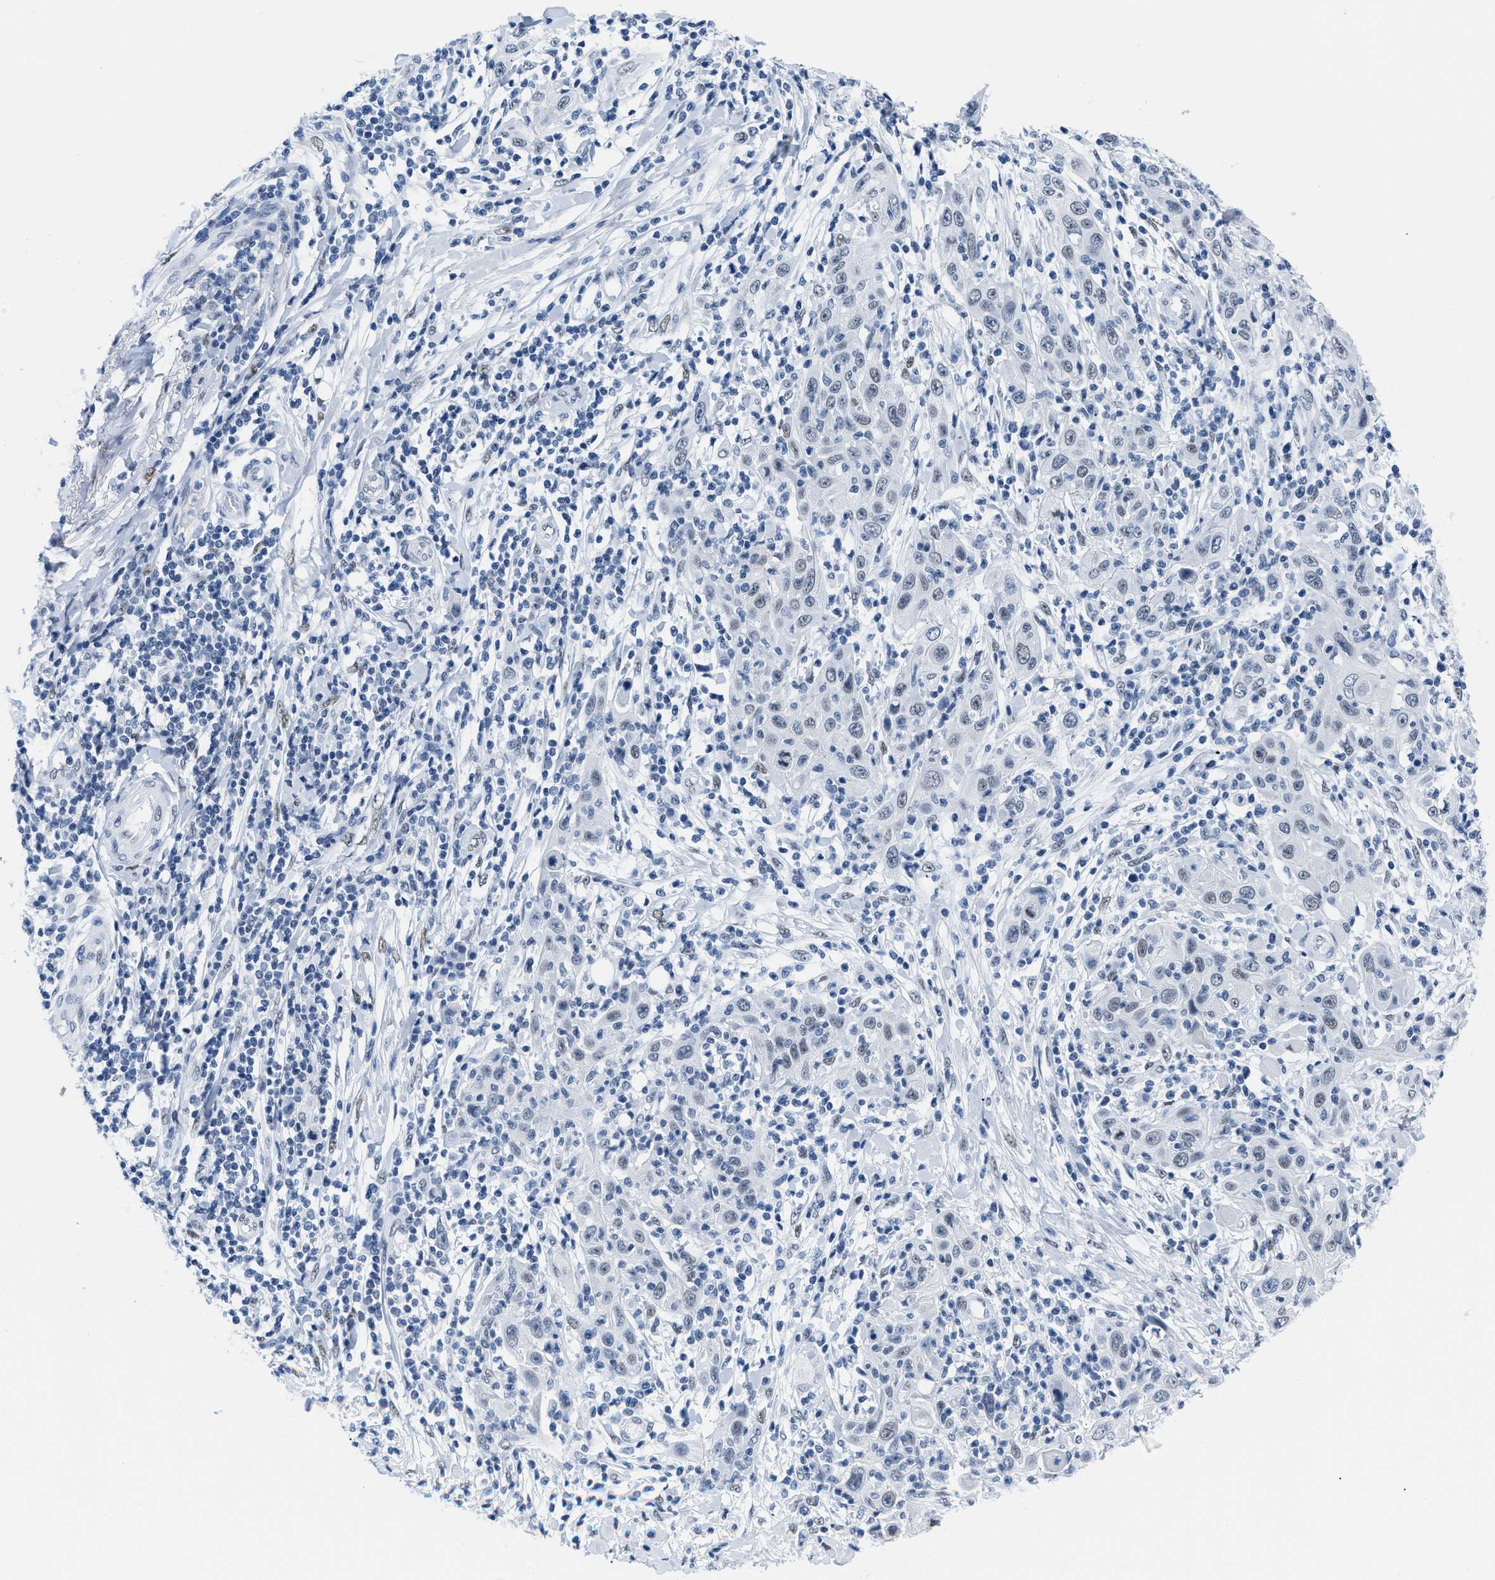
{"staining": {"intensity": "weak", "quantity": "25%-75%", "location": "nuclear"}, "tissue": "skin cancer", "cell_type": "Tumor cells", "image_type": "cancer", "snomed": [{"axis": "morphology", "description": "Squamous cell carcinoma, NOS"}, {"axis": "topography", "description": "Skin"}], "caption": "Skin squamous cell carcinoma stained with a protein marker demonstrates weak staining in tumor cells.", "gene": "CTBP1", "patient": {"sex": "female", "age": 88}}